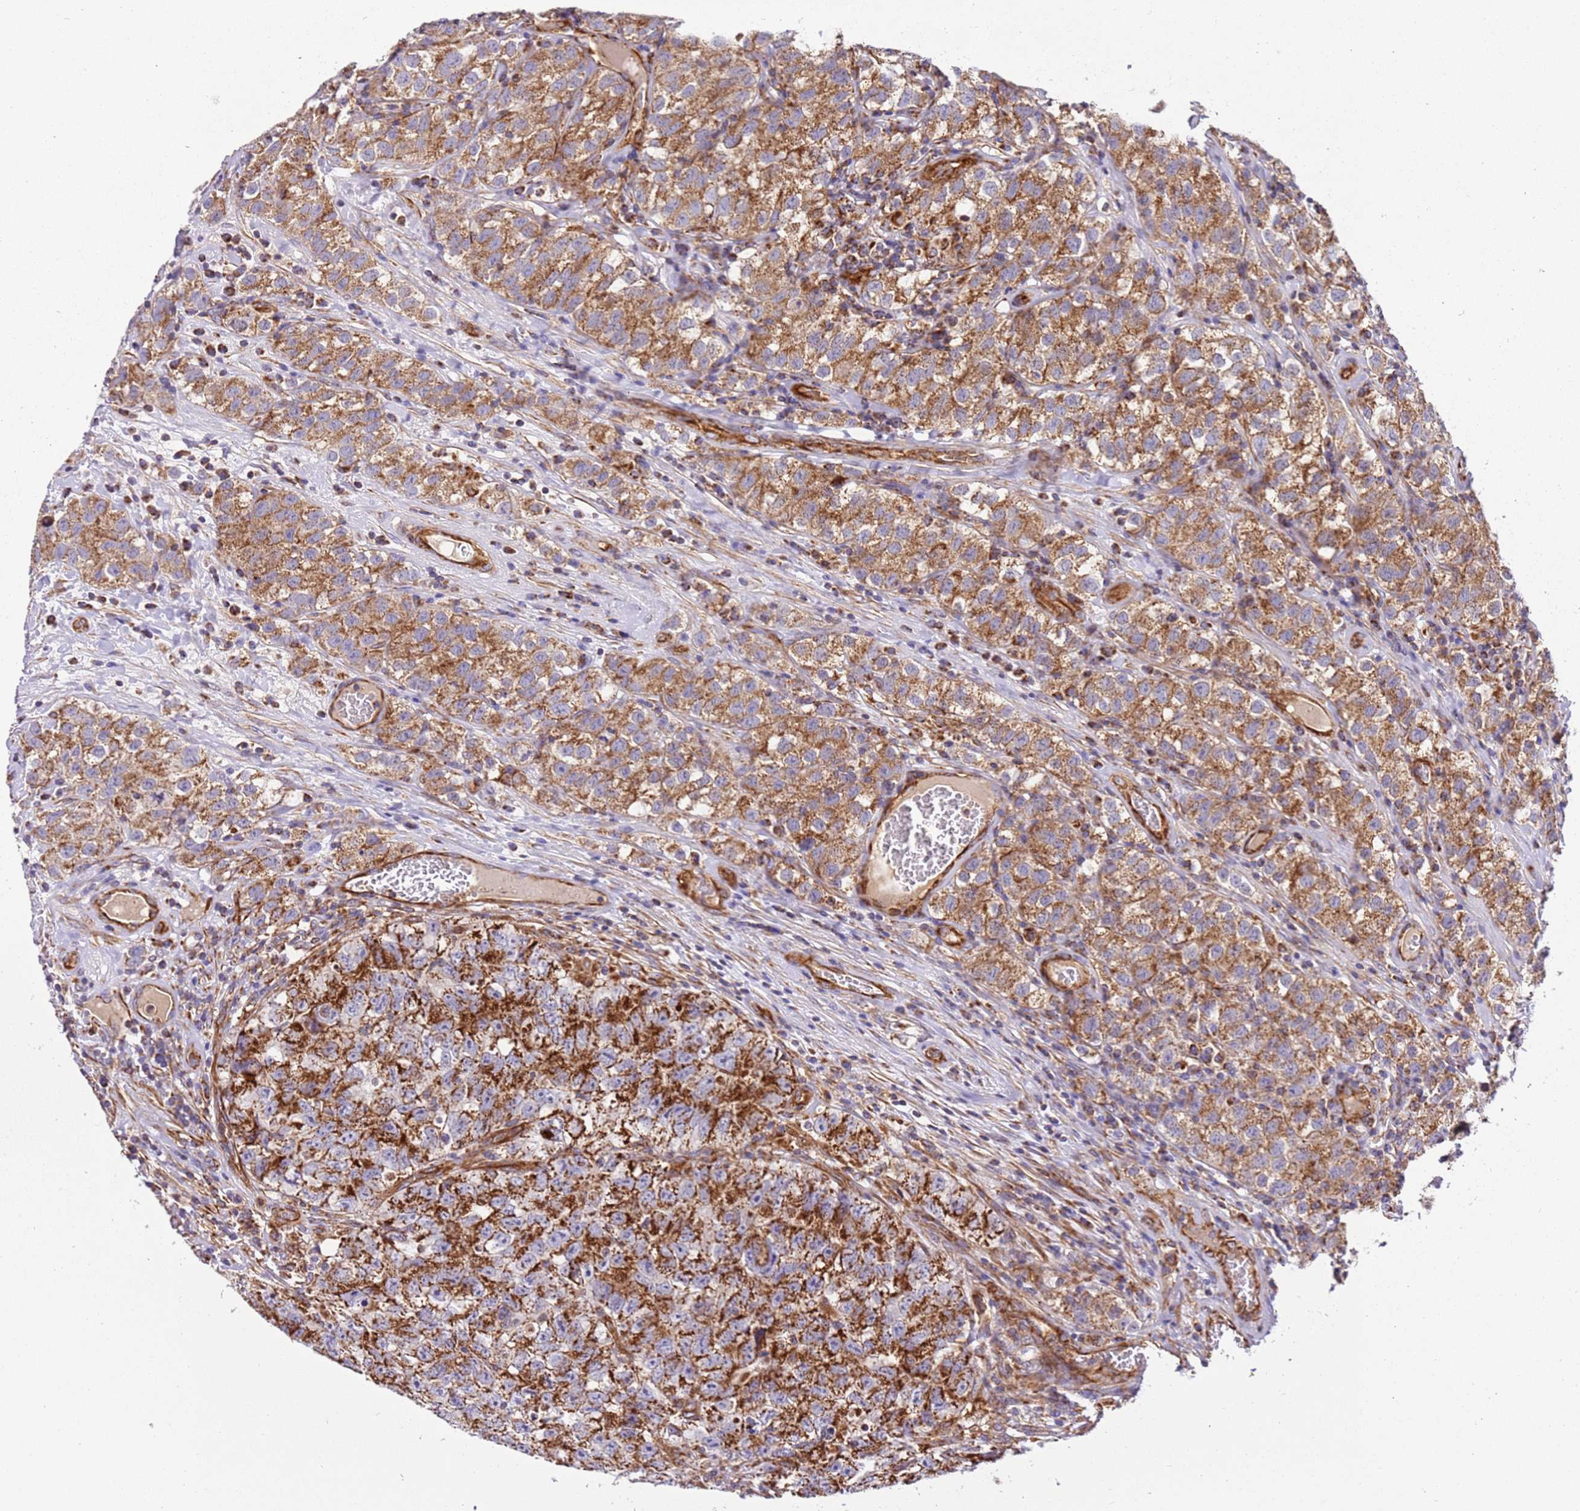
{"staining": {"intensity": "moderate", "quantity": ">75%", "location": "cytoplasmic/membranous"}, "tissue": "testis cancer", "cell_type": "Tumor cells", "image_type": "cancer", "snomed": [{"axis": "morphology", "description": "Seminoma, NOS"}, {"axis": "morphology", "description": "Carcinoma, Embryonal, NOS"}, {"axis": "topography", "description": "Testis"}], "caption": "Human embryonal carcinoma (testis) stained for a protein (brown) displays moderate cytoplasmic/membranous positive staining in about >75% of tumor cells.", "gene": "MRPL20", "patient": {"sex": "male", "age": 43}}